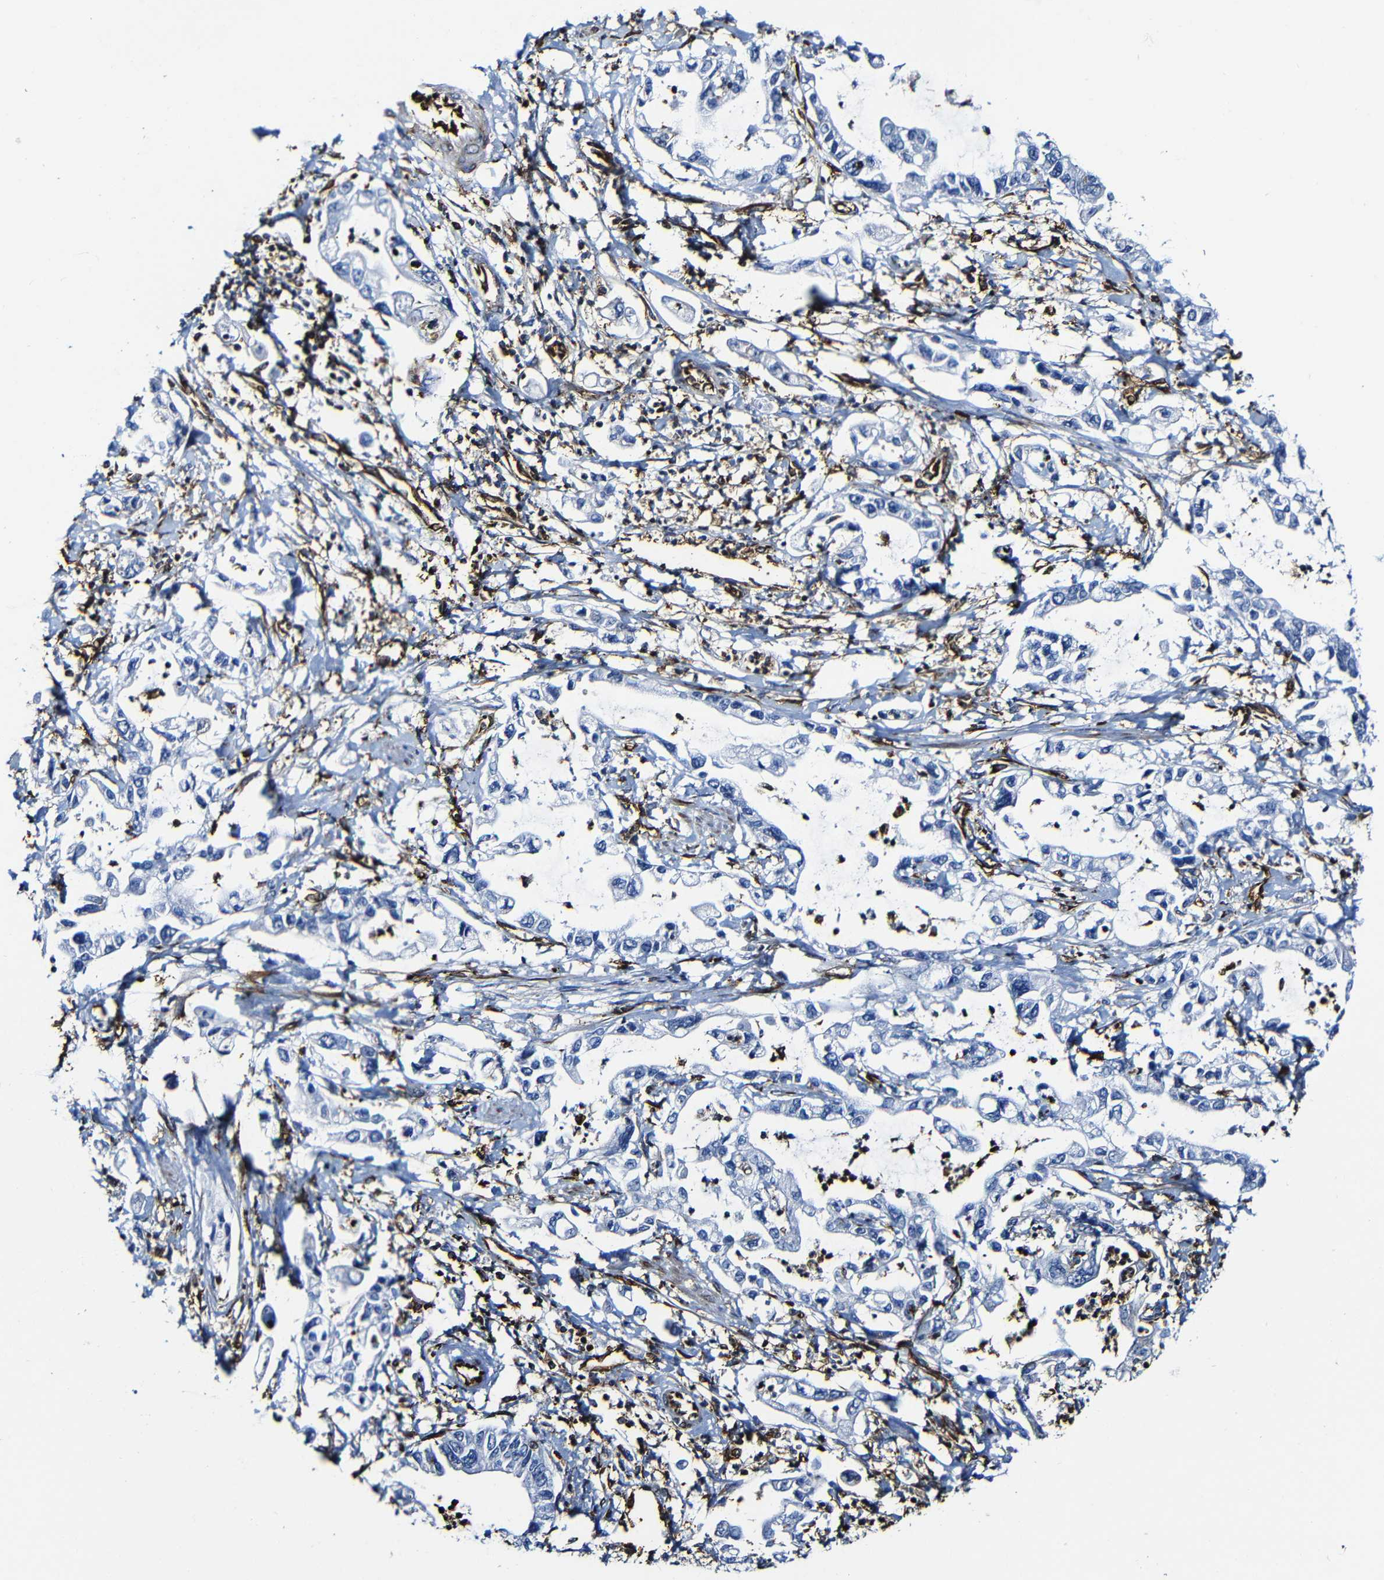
{"staining": {"intensity": "negative", "quantity": "none", "location": "none"}, "tissue": "pancreatic cancer", "cell_type": "Tumor cells", "image_type": "cancer", "snomed": [{"axis": "morphology", "description": "Adenocarcinoma, NOS"}, {"axis": "topography", "description": "Pancreas"}], "caption": "Tumor cells are negative for protein expression in human adenocarcinoma (pancreatic).", "gene": "MSN", "patient": {"sex": "male", "age": 56}}